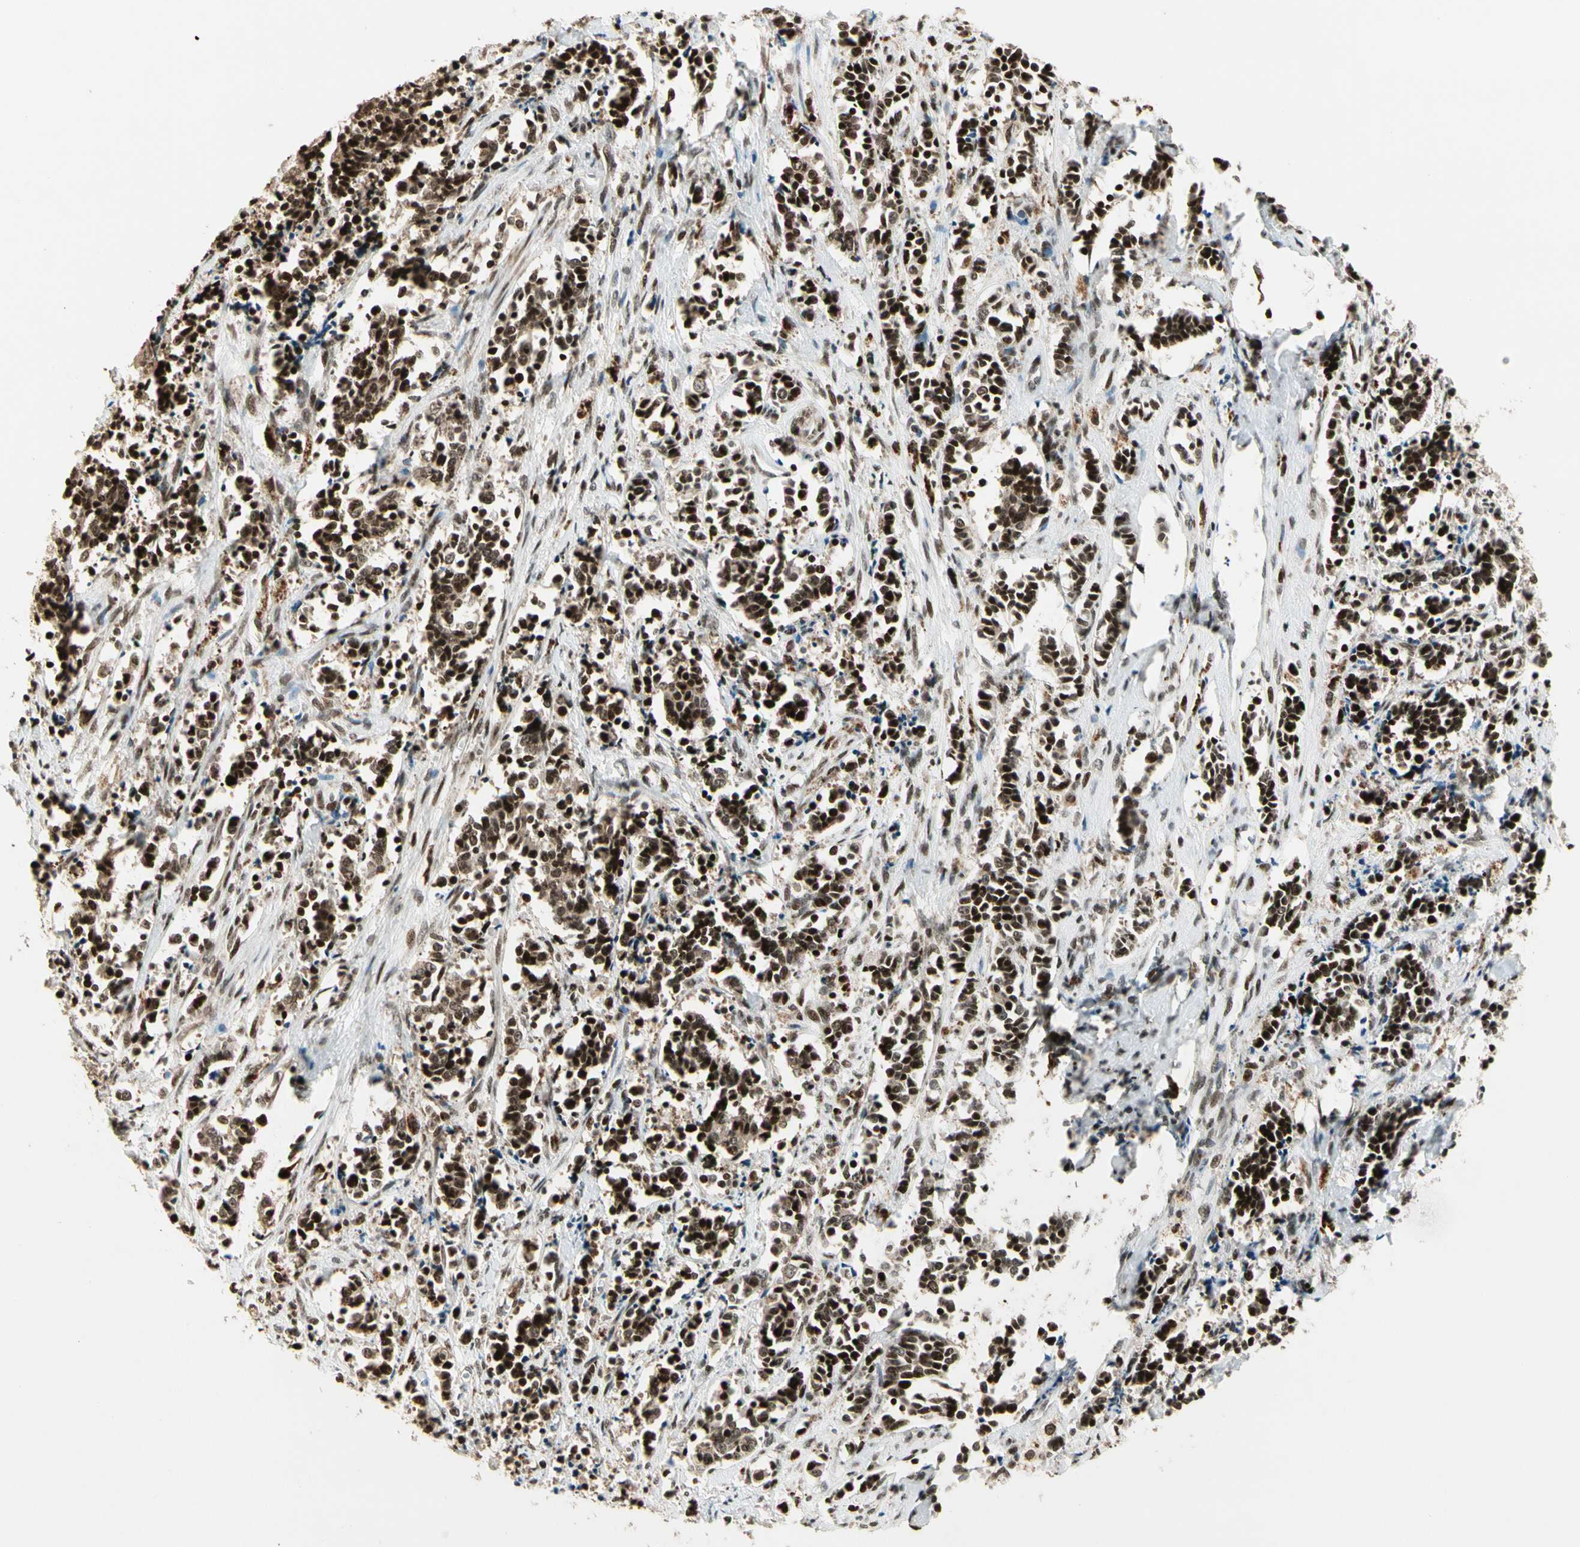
{"staining": {"intensity": "strong", "quantity": ">75%", "location": "nuclear"}, "tissue": "cervical cancer", "cell_type": "Tumor cells", "image_type": "cancer", "snomed": [{"axis": "morphology", "description": "Squamous cell carcinoma, NOS"}, {"axis": "topography", "description": "Cervix"}], "caption": "Squamous cell carcinoma (cervical) stained for a protein shows strong nuclear positivity in tumor cells.", "gene": "TSHZ3", "patient": {"sex": "female", "age": 35}}